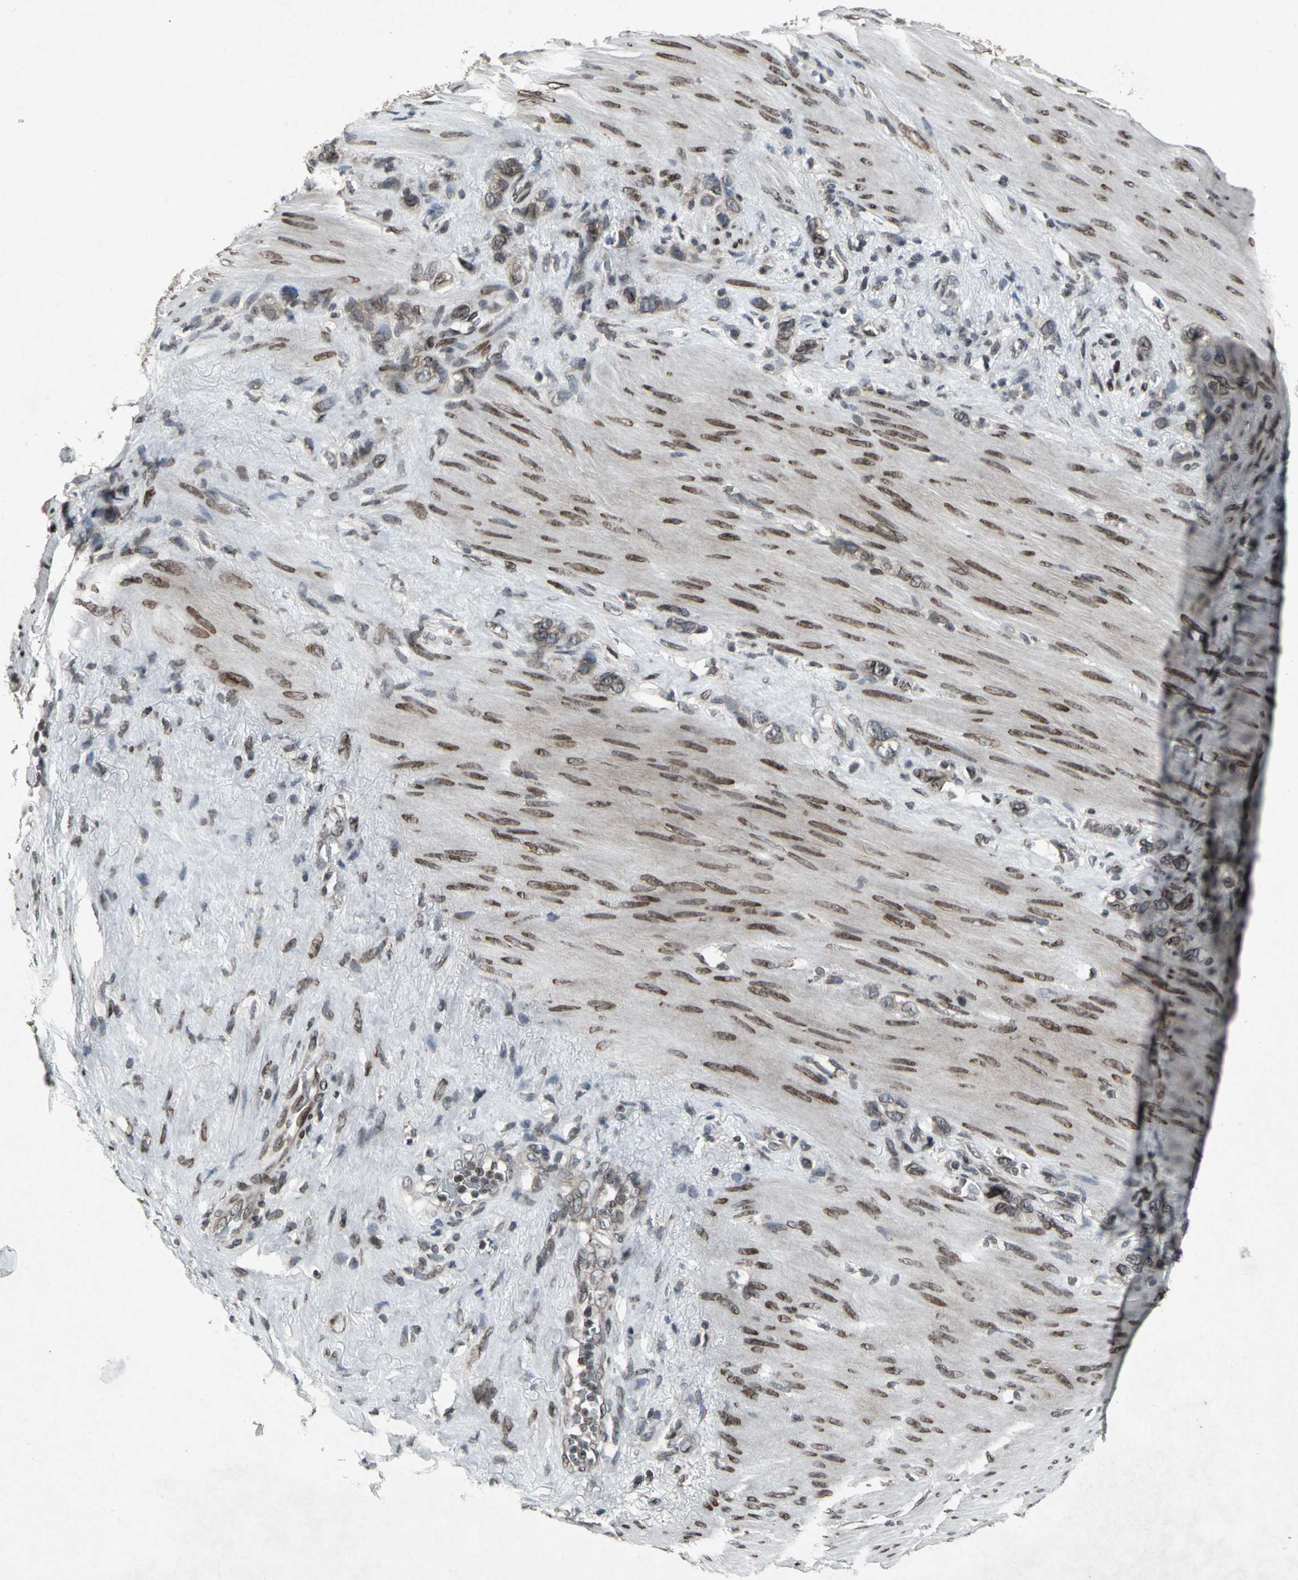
{"staining": {"intensity": "moderate", "quantity": ">75%", "location": "cytoplasmic/membranous"}, "tissue": "stomach cancer", "cell_type": "Tumor cells", "image_type": "cancer", "snomed": [{"axis": "morphology", "description": "Normal tissue, NOS"}, {"axis": "morphology", "description": "Adenocarcinoma, NOS"}, {"axis": "morphology", "description": "Adenocarcinoma, High grade"}, {"axis": "topography", "description": "Stomach, upper"}, {"axis": "topography", "description": "Stomach"}], "caption": "Immunohistochemical staining of adenocarcinoma (stomach) demonstrates medium levels of moderate cytoplasmic/membranous positivity in about >75% of tumor cells.", "gene": "SH2B3", "patient": {"sex": "female", "age": 65}}